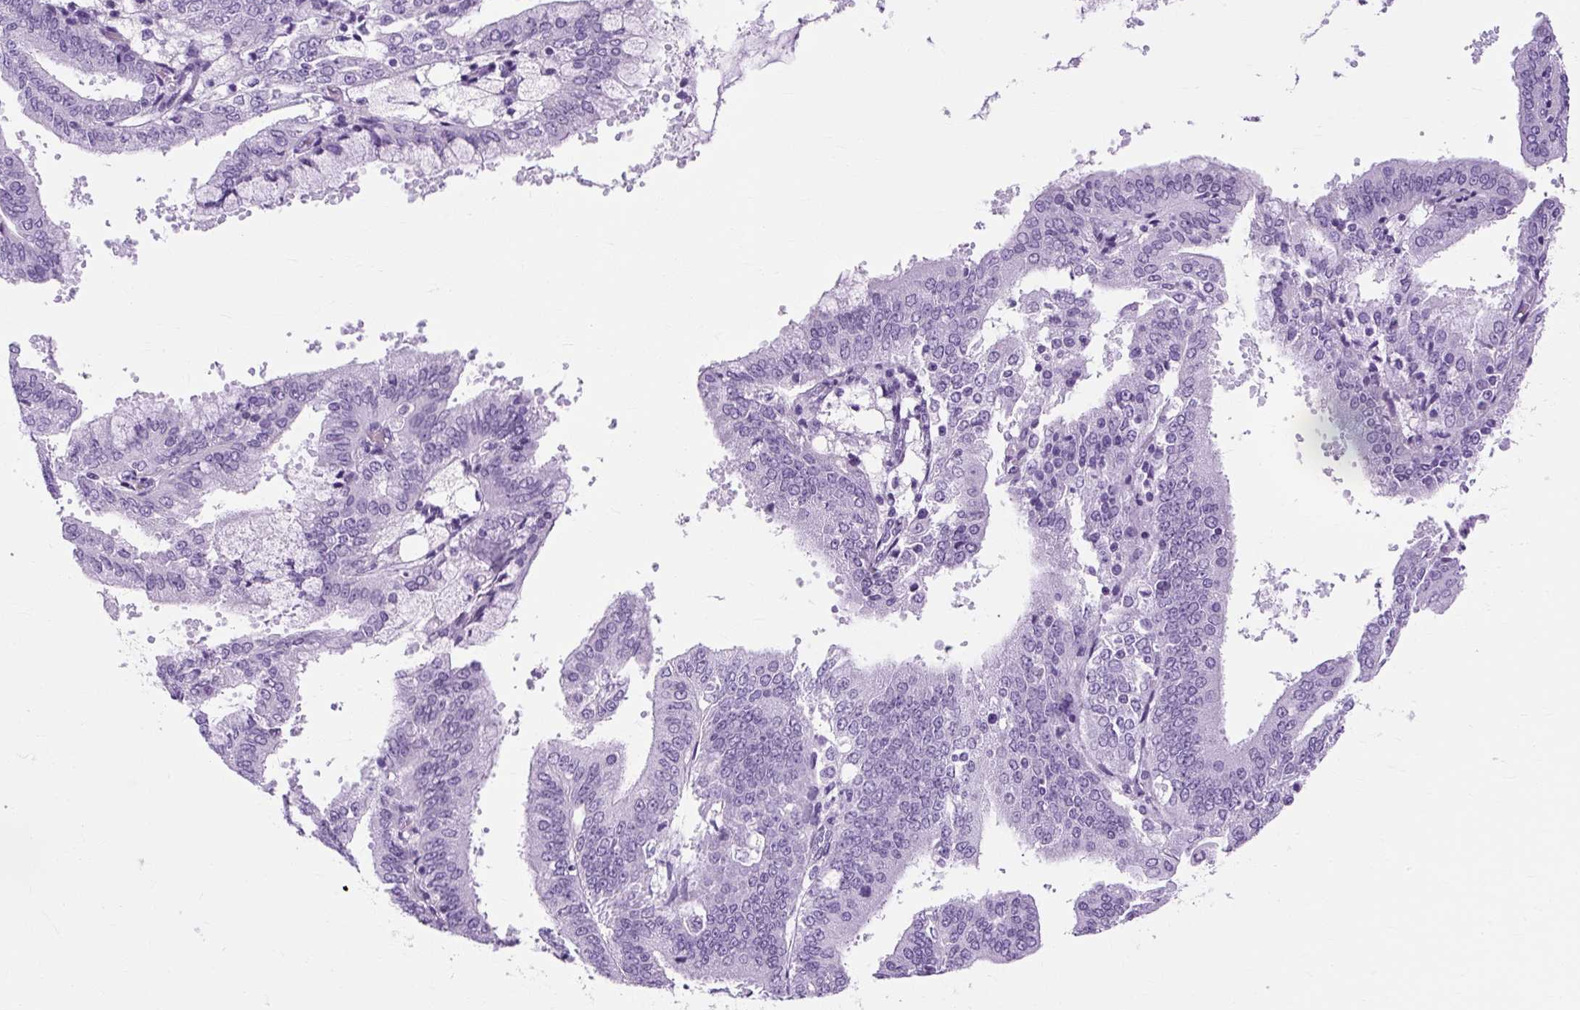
{"staining": {"intensity": "negative", "quantity": "none", "location": "none"}, "tissue": "endometrial cancer", "cell_type": "Tumor cells", "image_type": "cancer", "snomed": [{"axis": "morphology", "description": "Adenocarcinoma, NOS"}, {"axis": "topography", "description": "Endometrium"}], "caption": "Endometrial cancer (adenocarcinoma) stained for a protein using immunohistochemistry displays no positivity tumor cells.", "gene": "TMEM89", "patient": {"sex": "female", "age": 63}}